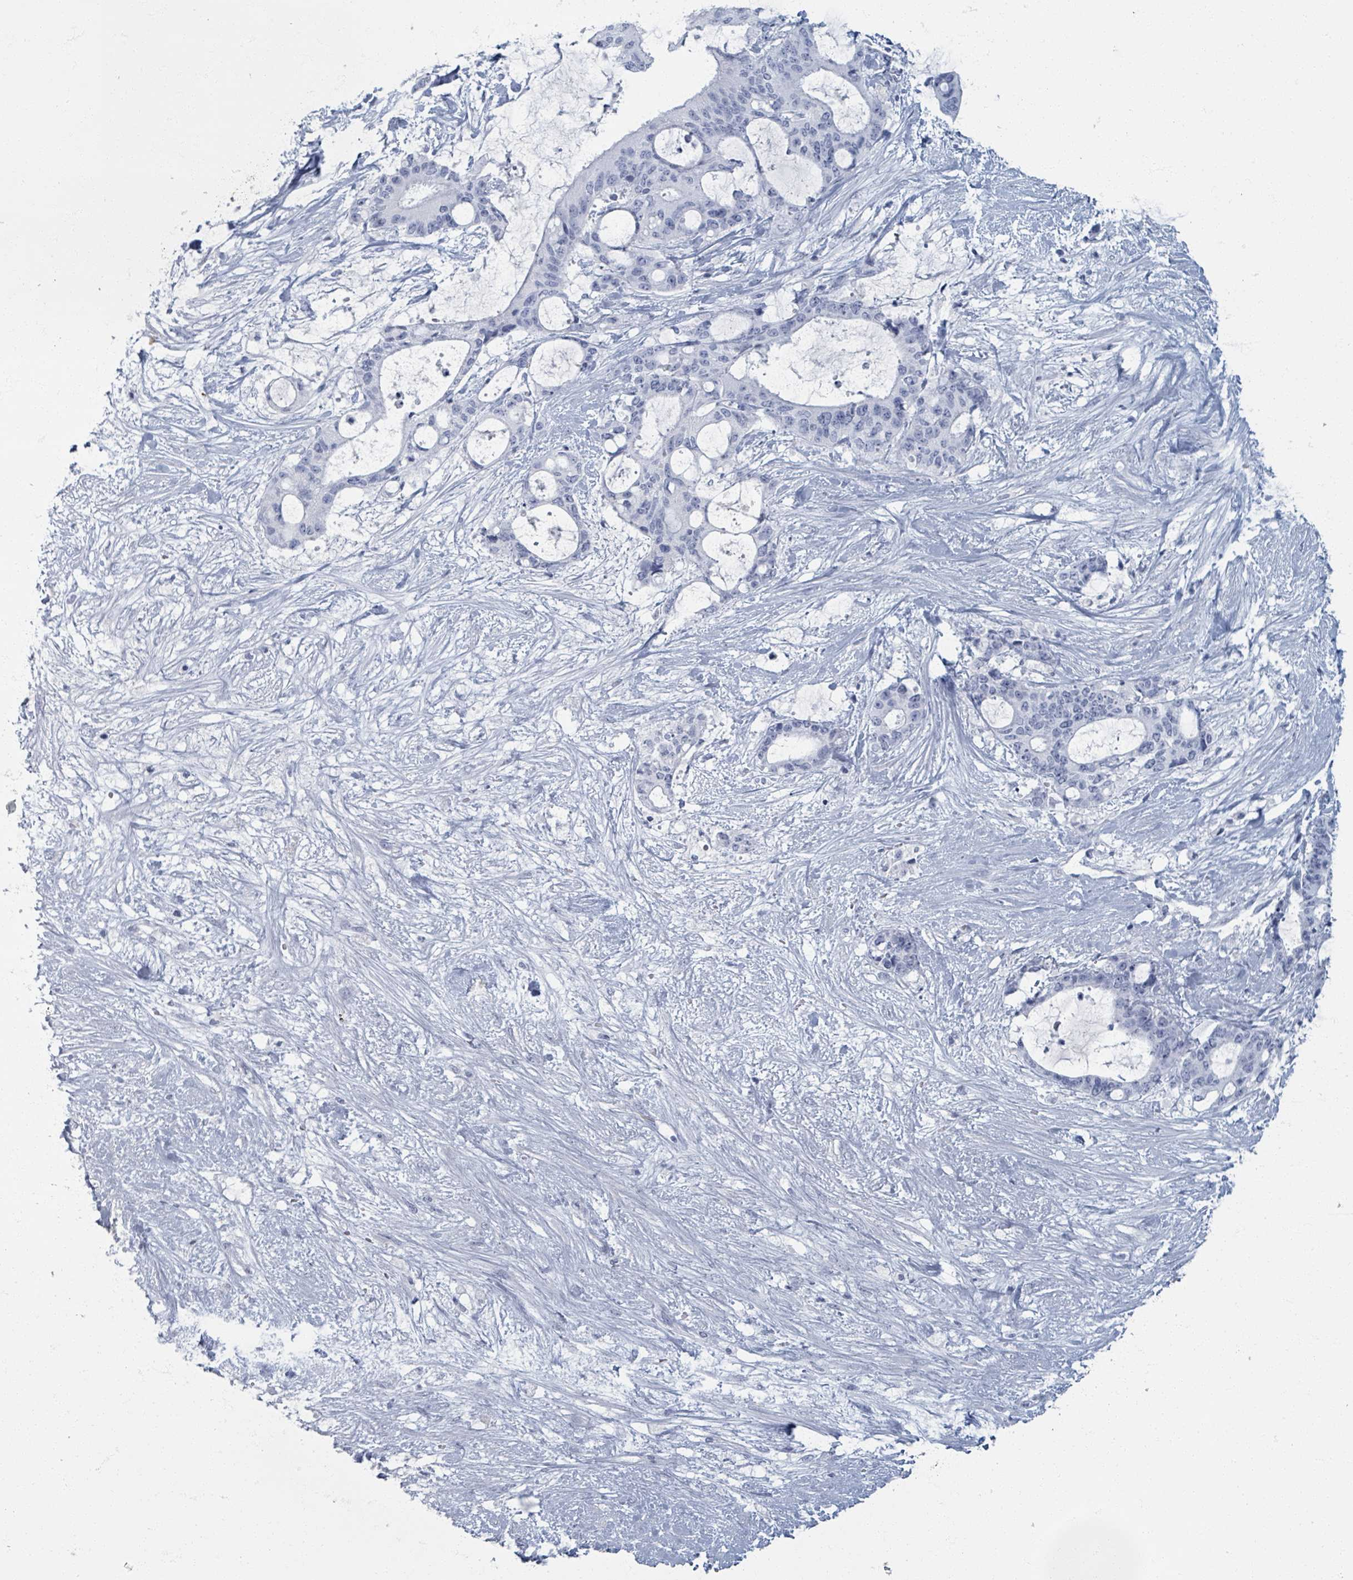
{"staining": {"intensity": "negative", "quantity": "none", "location": "none"}, "tissue": "liver cancer", "cell_type": "Tumor cells", "image_type": "cancer", "snomed": [{"axis": "morphology", "description": "Normal tissue, NOS"}, {"axis": "morphology", "description": "Cholangiocarcinoma"}, {"axis": "topography", "description": "Liver"}, {"axis": "topography", "description": "Peripheral nerve tissue"}], "caption": "Histopathology image shows no significant protein expression in tumor cells of cholangiocarcinoma (liver).", "gene": "TAS2R1", "patient": {"sex": "female", "age": 73}}